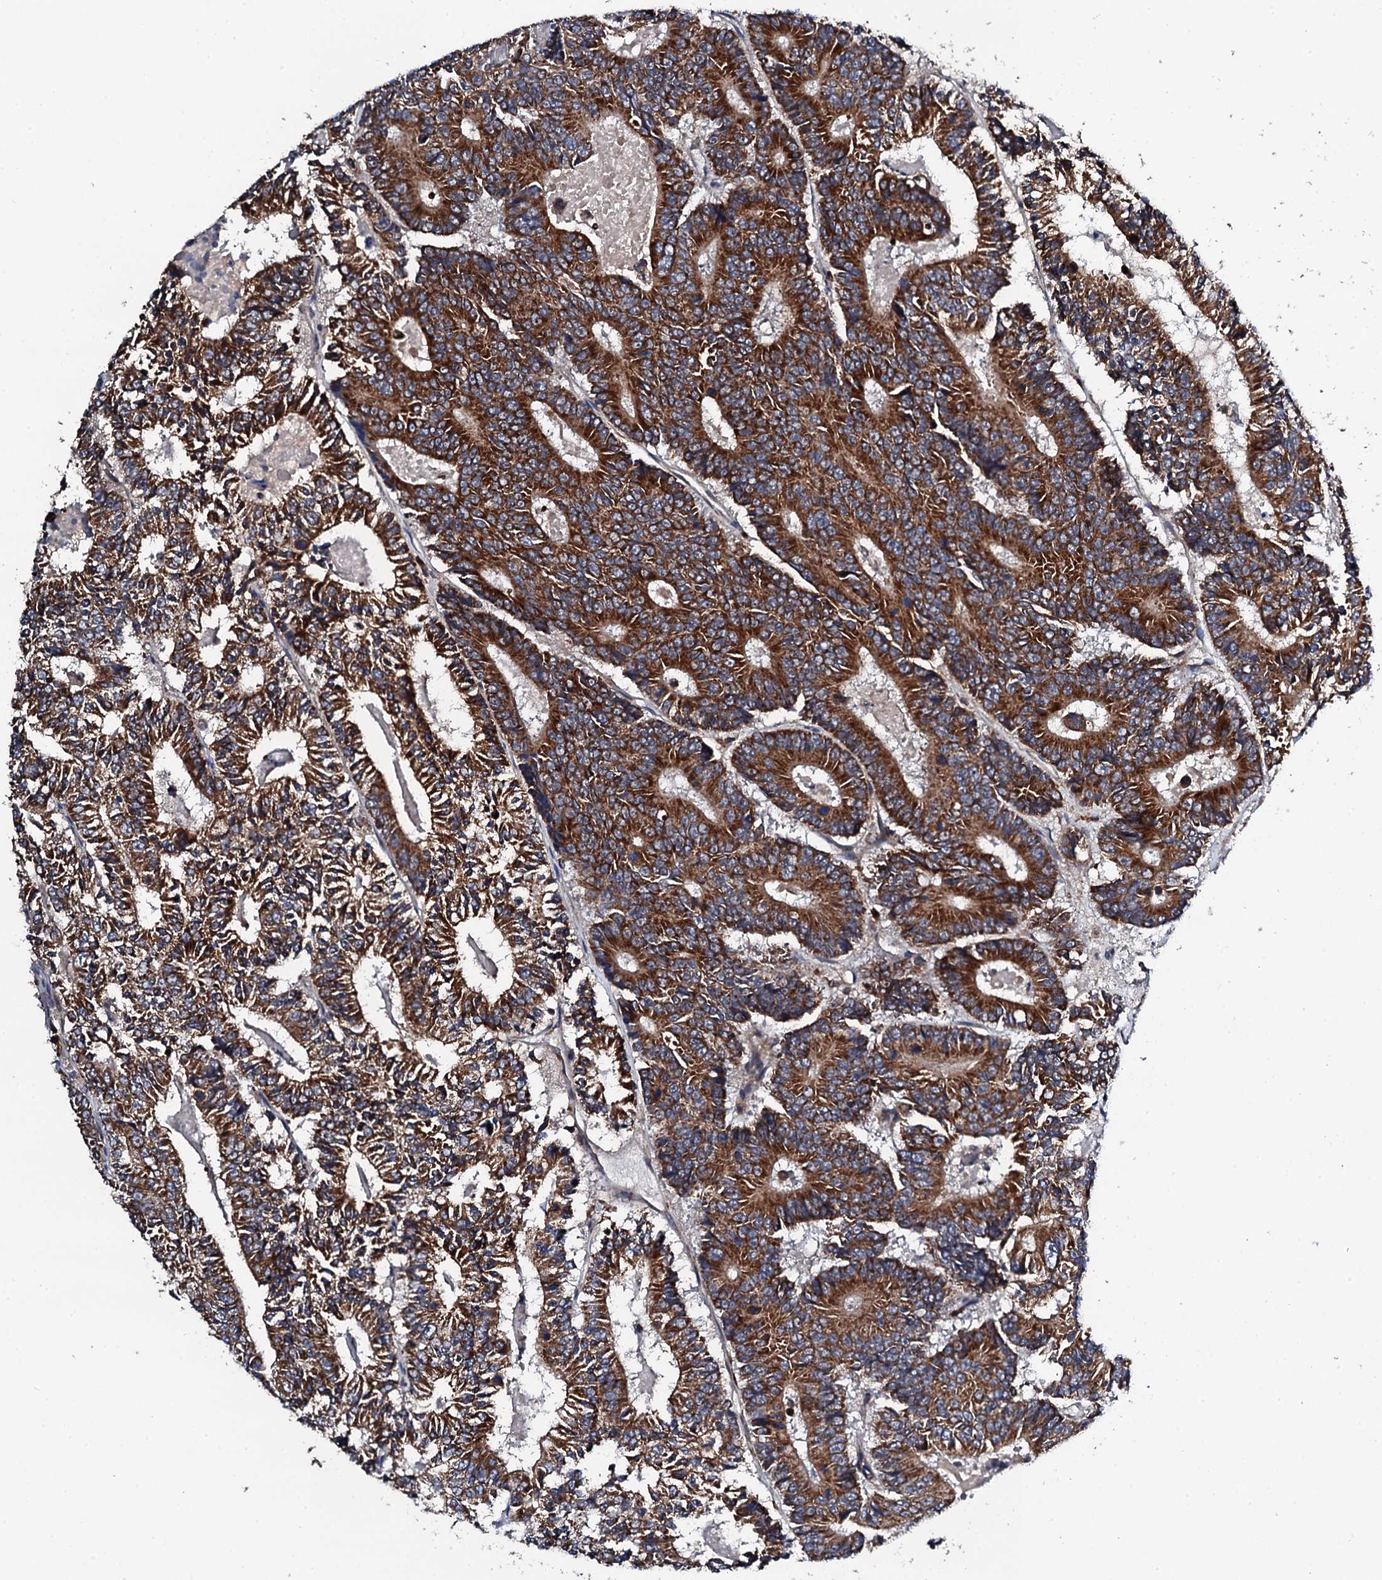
{"staining": {"intensity": "strong", "quantity": ">75%", "location": "cytoplasmic/membranous"}, "tissue": "colorectal cancer", "cell_type": "Tumor cells", "image_type": "cancer", "snomed": [{"axis": "morphology", "description": "Adenocarcinoma, NOS"}, {"axis": "topography", "description": "Colon"}], "caption": "This photomicrograph shows immunohistochemistry (IHC) staining of human adenocarcinoma (colorectal), with high strong cytoplasmic/membranous expression in about >75% of tumor cells.", "gene": "COG4", "patient": {"sex": "male", "age": 83}}